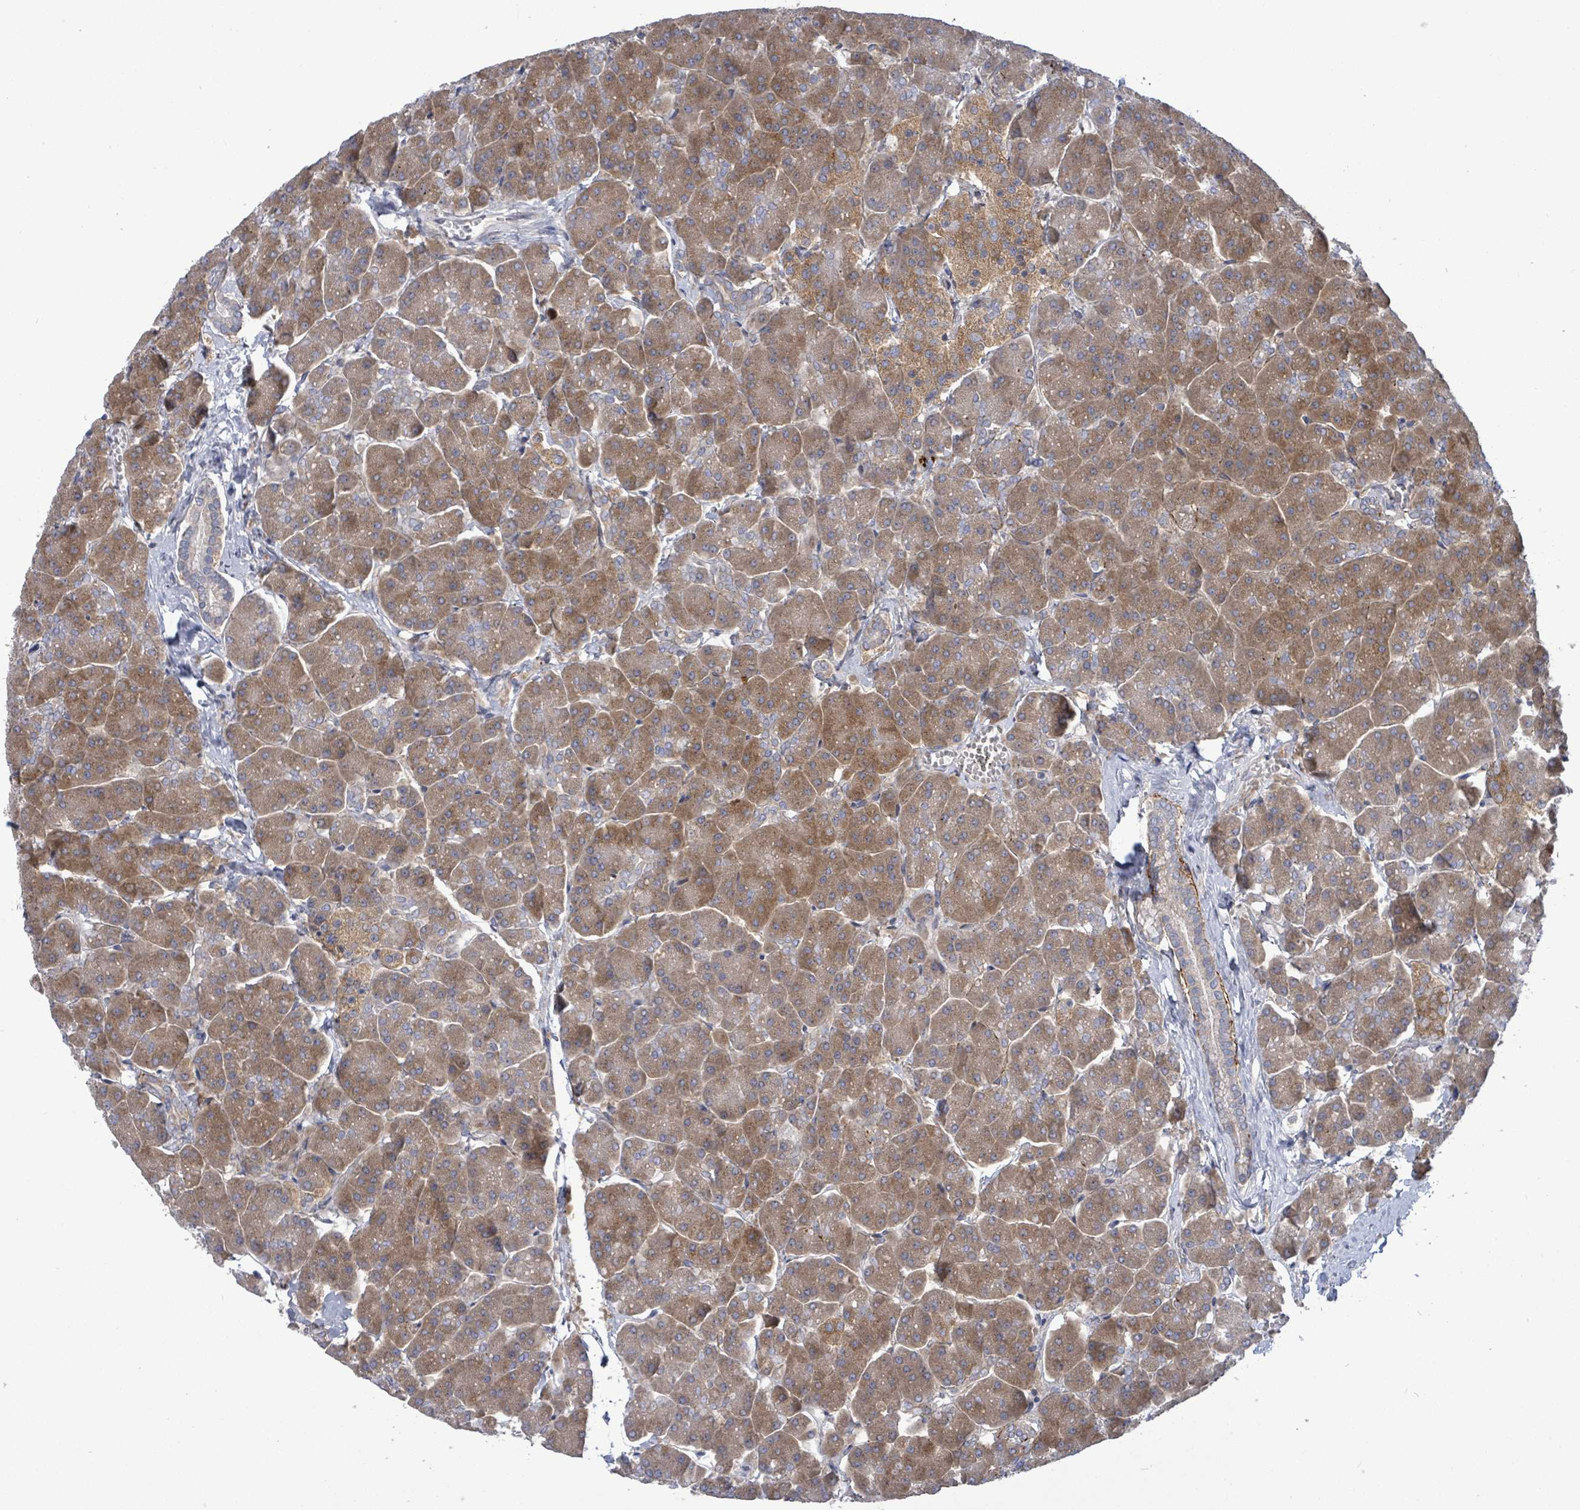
{"staining": {"intensity": "strong", "quantity": ">75%", "location": "cytoplasmic/membranous"}, "tissue": "pancreas", "cell_type": "Exocrine glandular cells", "image_type": "normal", "snomed": [{"axis": "morphology", "description": "Normal tissue, NOS"}, {"axis": "topography", "description": "Pancreas"}, {"axis": "topography", "description": "Peripheral nerve tissue"}], "caption": "Immunohistochemical staining of normal pancreas reveals high levels of strong cytoplasmic/membranous positivity in about >75% of exocrine glandular cells. The staining was performed using DAB (3,3'-diaminobenzidine) to visualize the protein expression in brown, while the nuclei were stained in blue with hematoxylin (Magnification: 20x).", "gene": "SAR1A", "patient": {"sex": "male", "age": 54}}